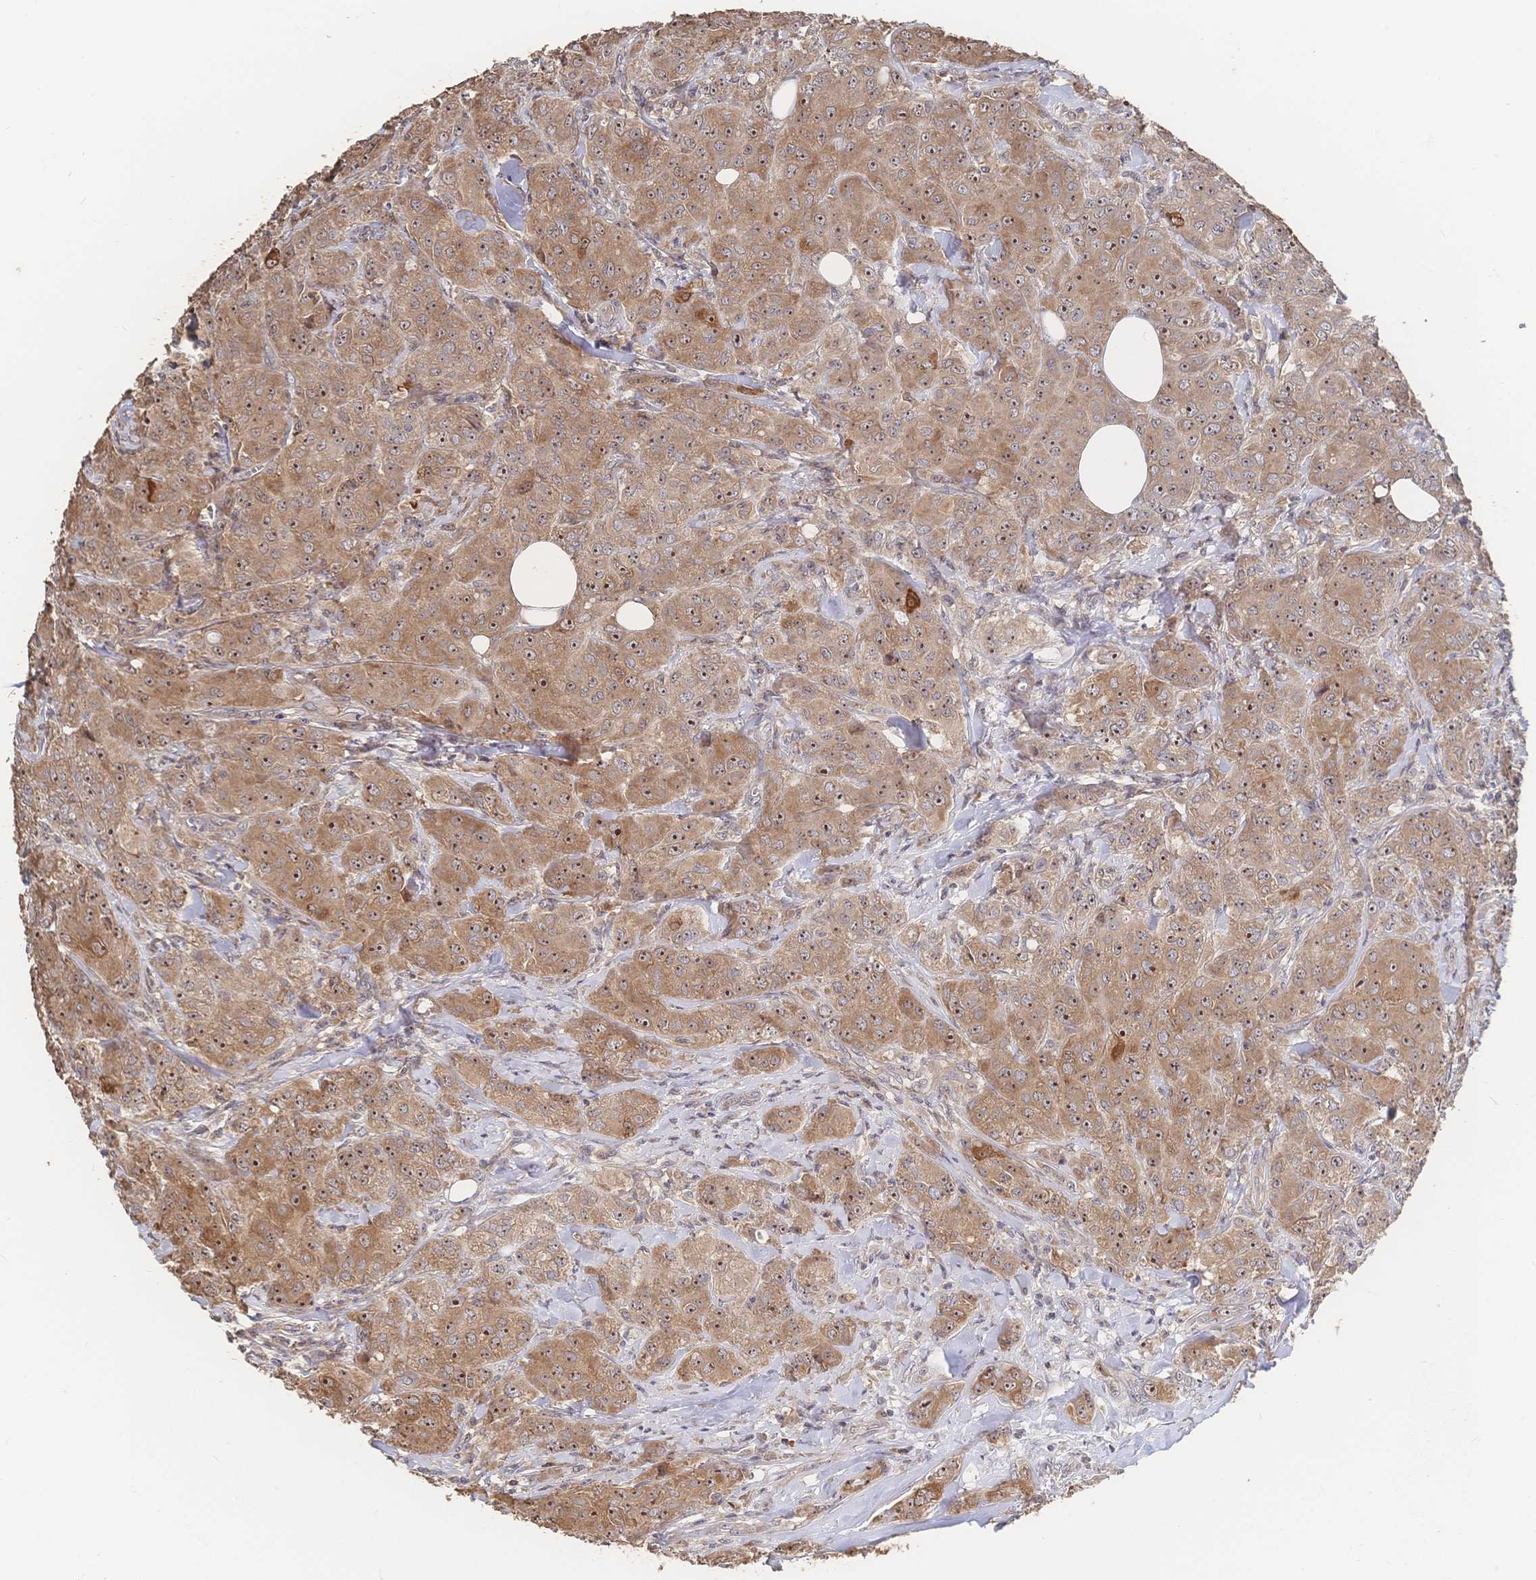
{"staining": {"intensity": "moderate", "quantity": ">75%", "location": "cytoplasmic/membranous,nuclear"}, "tissue": "breast cancer", "cell_type": "Tumor cells", "image_type": "cancer", "snomed": [{"axis": "morphology", "description": "Normal tissue, NOS"}, {"axis": "morphology", "description": "Duct carcinoma"}, {"axis": "topography", "description": "Breast"}], "caption": "This is an image of IHC staining of breast cancer, which shows moderate expression in the cytoplasmic/membranous and nuclear of tumor cells.", "gene": "DNAJA4", "patient": {"sex": "female", "age": 43}}